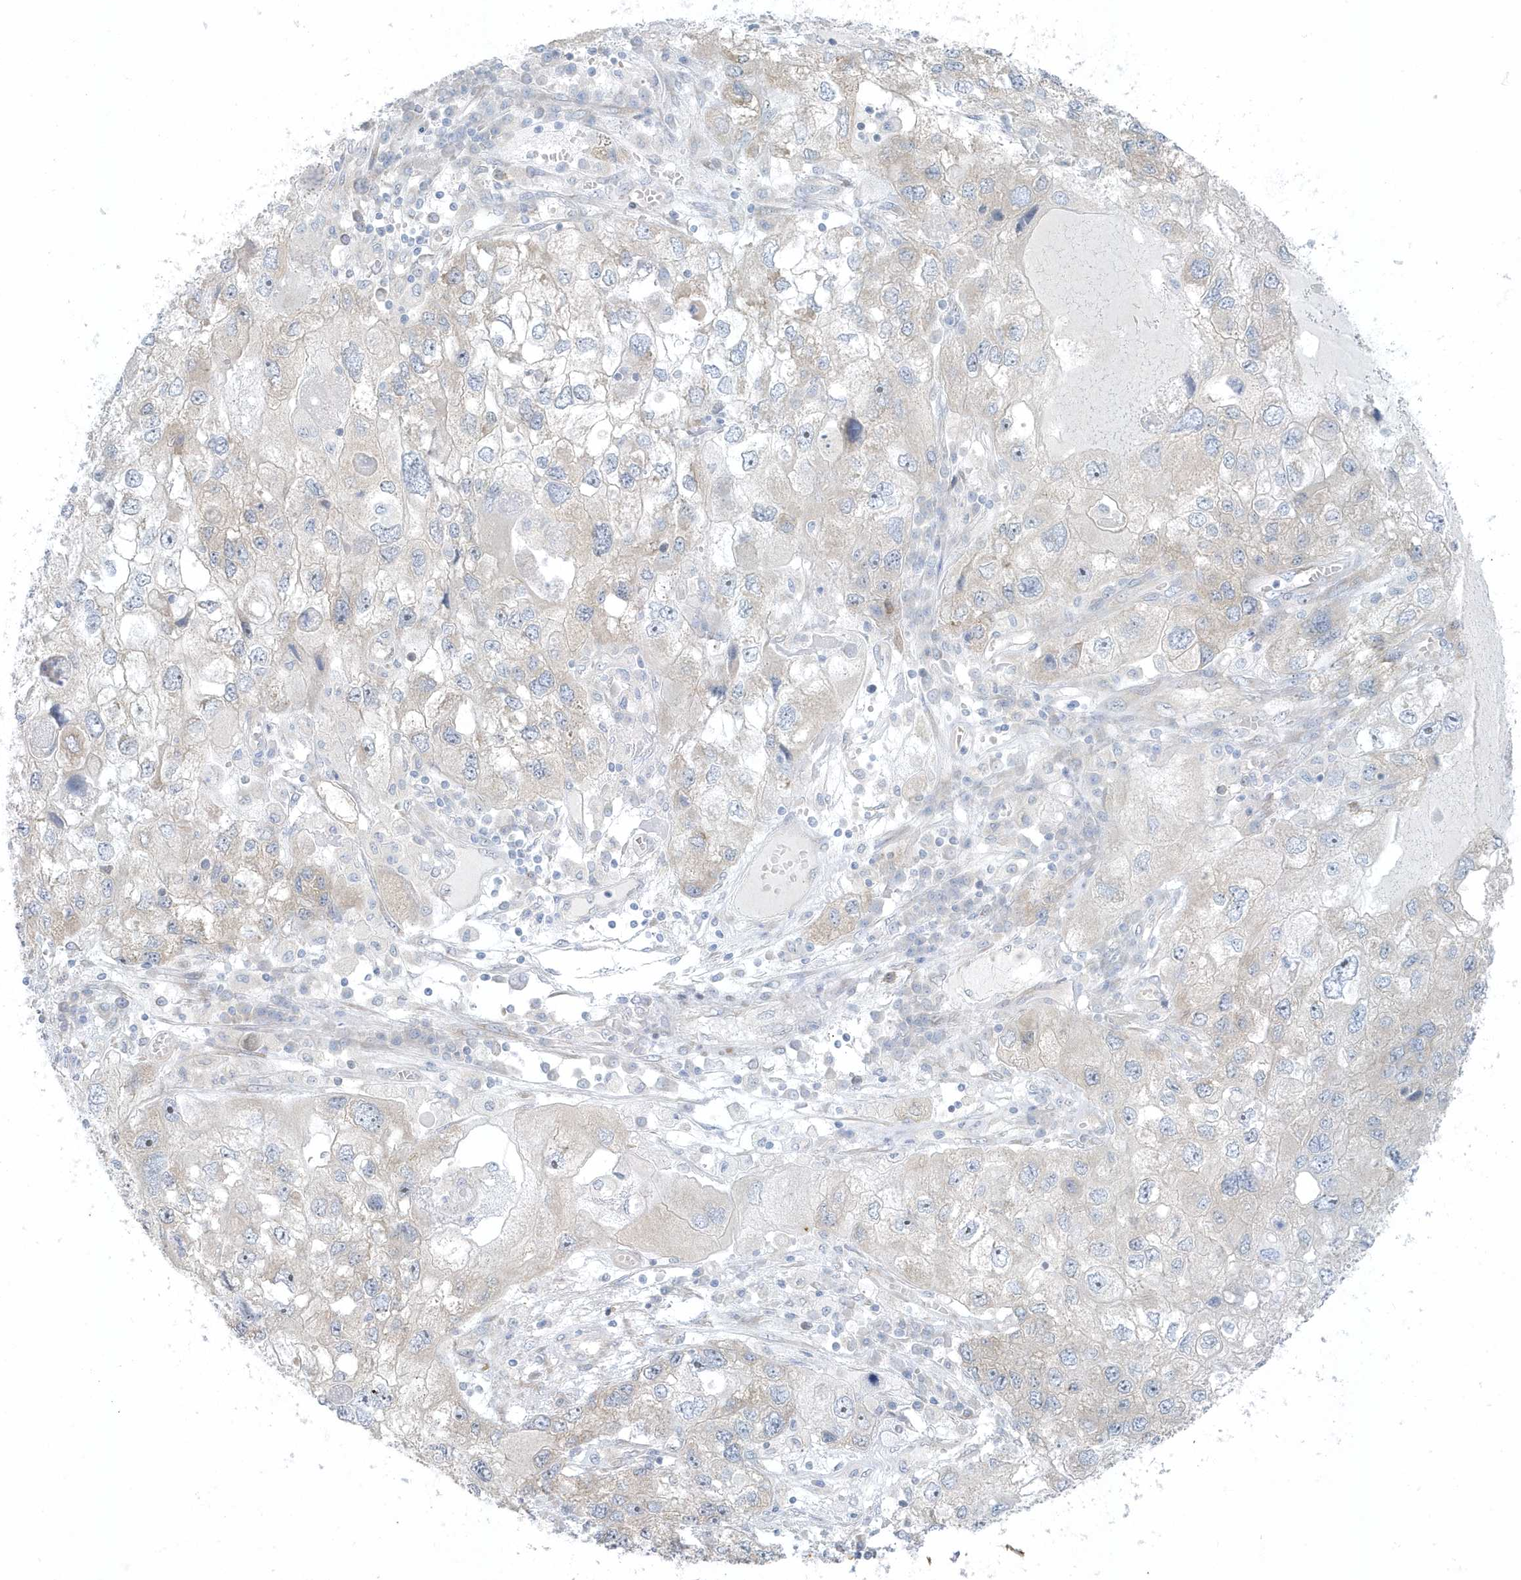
{"staining": {"intensity": "weak", "quantity": "25%-75%", "location": "cytoplasmic/membranous"}, "tissue": "endometrial cancer", "cell_type": "Tumor cells", "image_type": "cancer", "snomed": [{"axis": "morphology", "description": "Adenocarcinoma, NOS"}, {"axis": "topography", "description": "Endometrium"}], "caption": "Immunohistochemistry (IHC) staining of endometrial cancer (adenocarcinoma), which demonstrates low levels of weak cytoplasmic/membranous staining in approximately 25%-75% of tumor cells indicating weak cytoplasmic/membranous protein positivity. The staining was performed using DAB (3,3'-diaminobenzidine) (brown) for protein detection and nuclei were counterstained in hematoxylin (blue).", "gene": "SCN3A", "patient": {"sex": "female", "age": 49}}